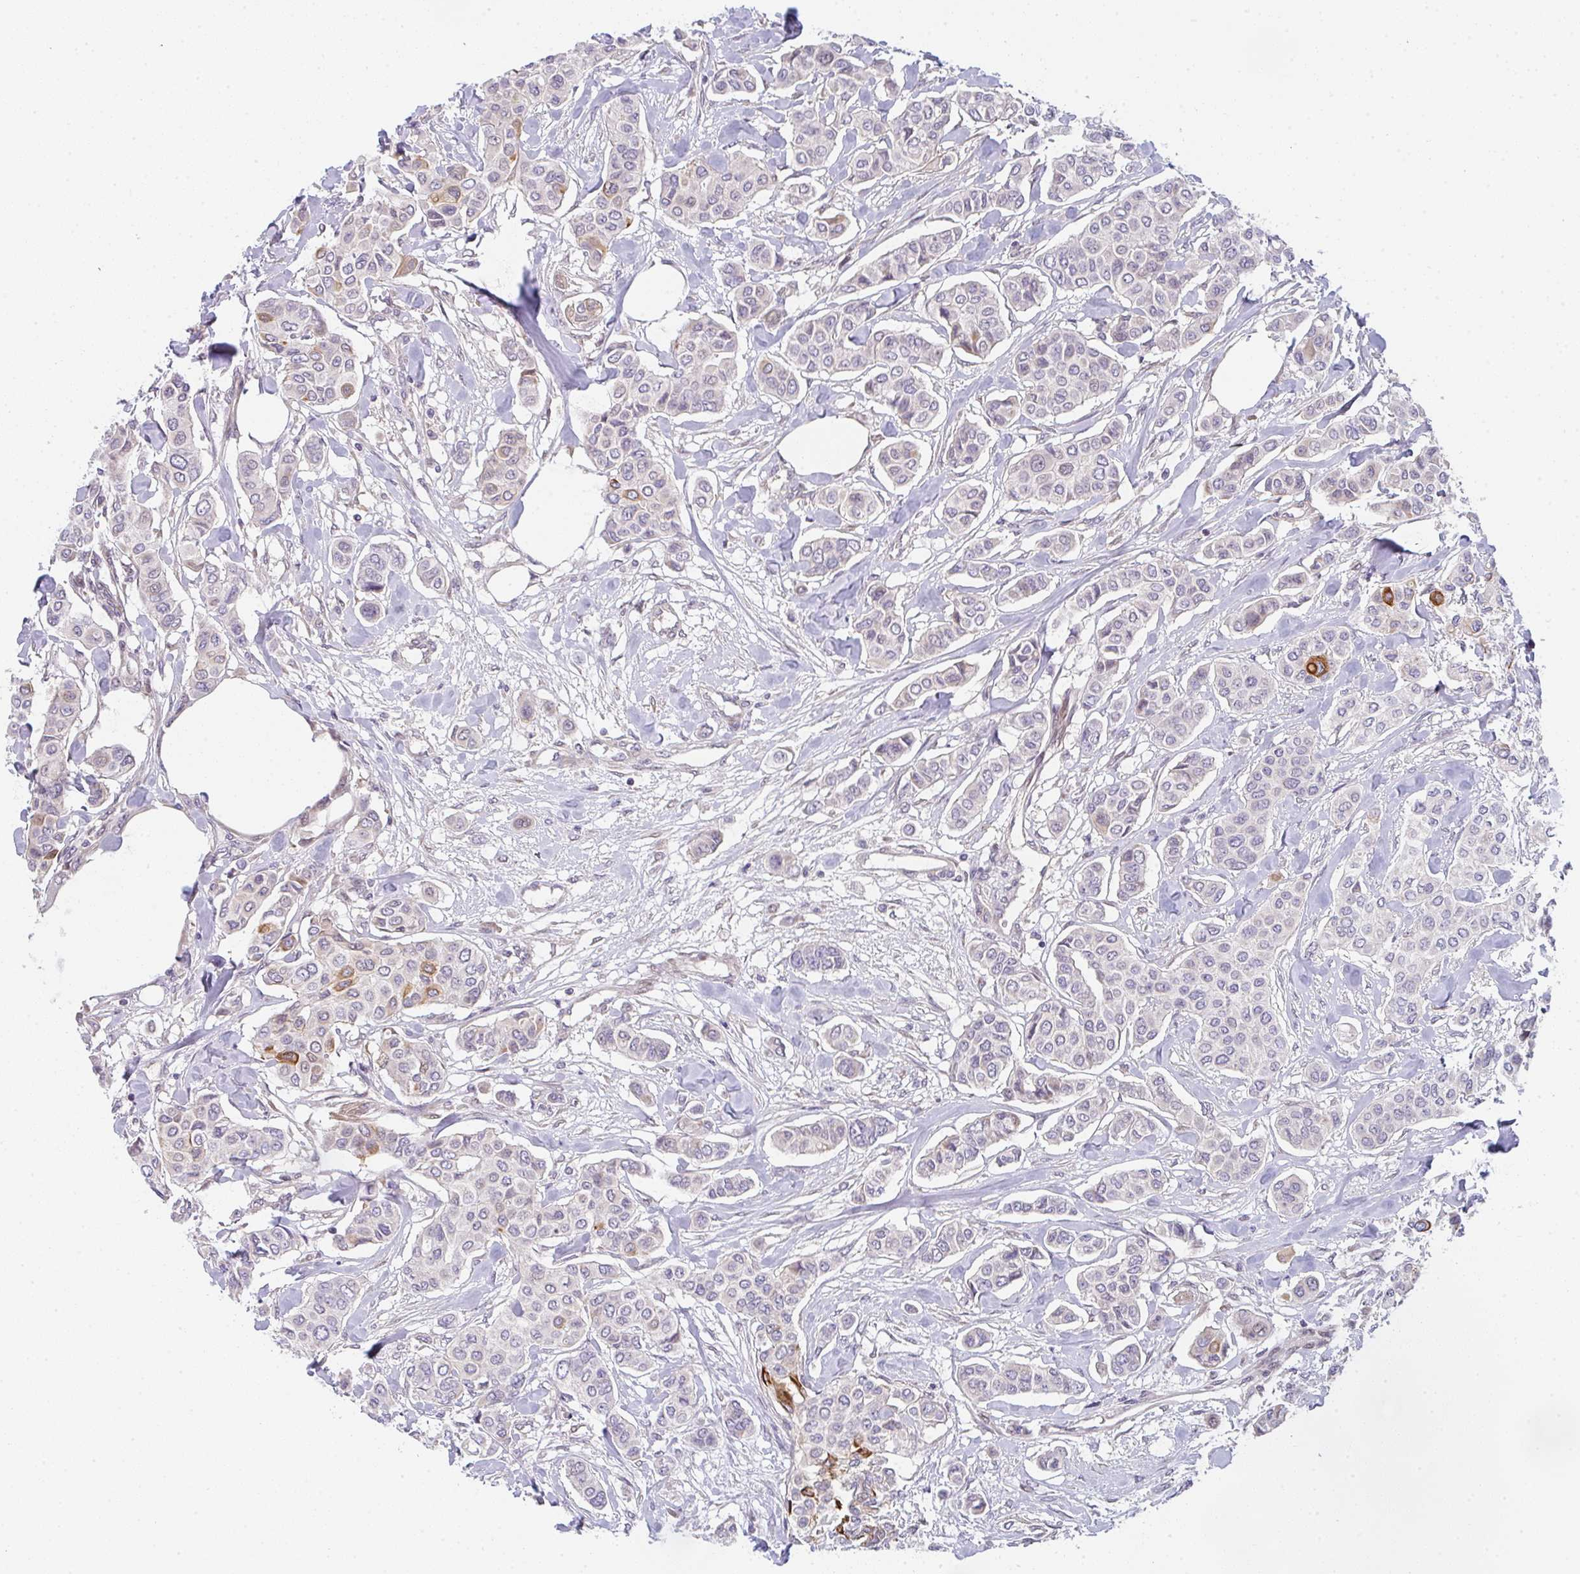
{"staining": {"intensity": "strong", "quantity": "<25%", "location": "cytoplasmic/membranous"}, "tissue": "breast cancer", "cell_type": "Tumor cells", "image_type": "cancer", "snomed": [{"axis": "morphology", "description": "Lobular carcinoma"}, {"axis": "topography", "description": "Breast"}], "caption": "A medium amount of strong cytoplasmic/membranous positivity is appreciated in approximately <25% of tumor cells in breast cancer tissue.", "gene": "TNFRSF10A", "patient": {"sex": "female", "age": 51}}